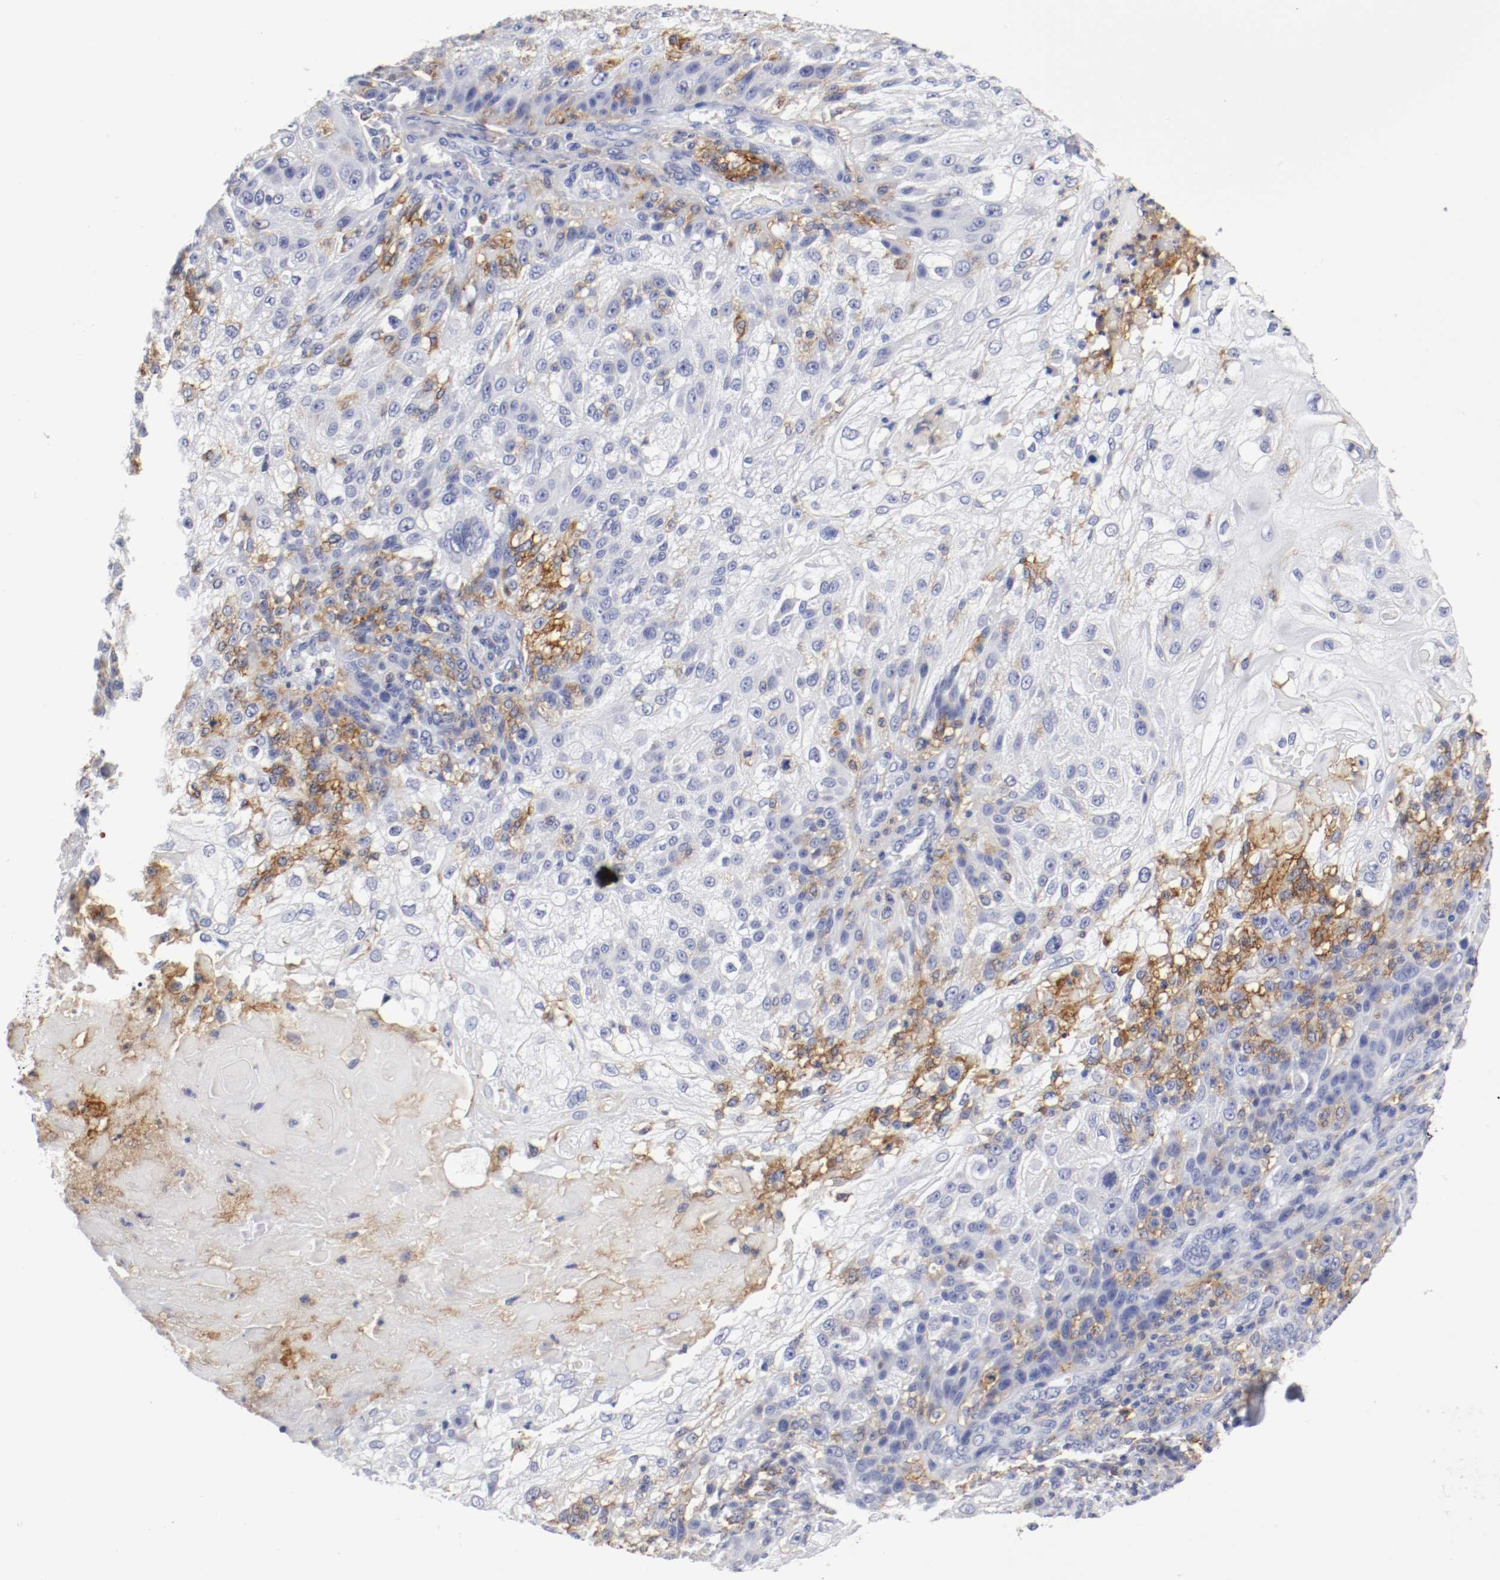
{"staining": {"intensity": "moderate", "quantity": "<25%", "location": "cytoplasmic/membranous"}, "tissue": "skin cancer", "cell_type": "Tumor cells", "image_type": "cancer", "snomed": [{"axis": "morphology", "description": "Normal tissue, NOS"}, {"axis": "morphology", "description": "Squamous cell carcinoma, NOS"}, {"axis": "topography", "description": "Skin"}], "caption": "Immunohistochemistry (IHC) photomicrograph of neoplastic tissue: human skin cancer stained using immunohistochemistry demonstrates low levels of moderate protein expression localized specifically in the cytoplasmic/membranous of tumor cells, appearing as a cytoplasmic/membranous brown color.", "gene": "ITGAX", "patient": {"sex": "female", "age": 83}}